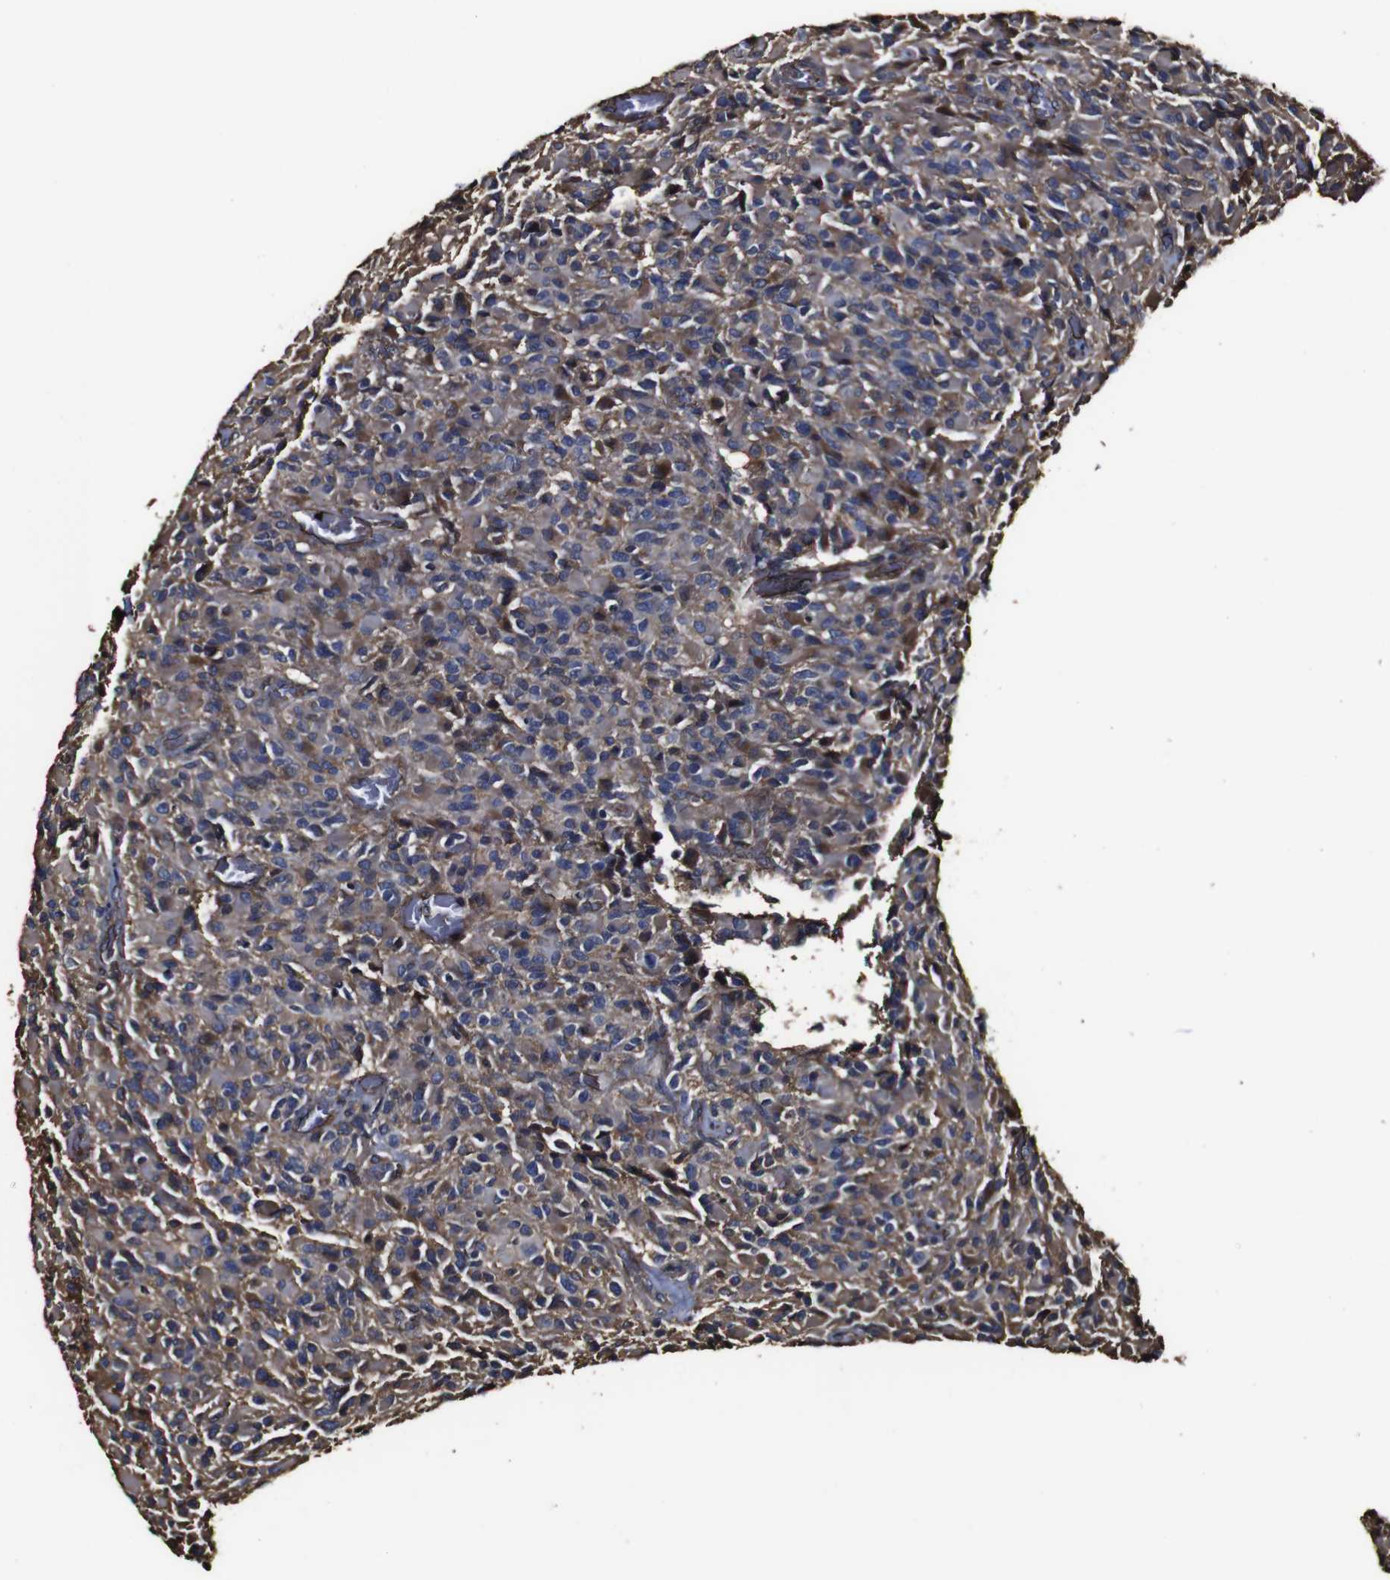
{"staining": {"intensity": "moderate", "quantity": "25%-75%", "location": "cytoplasmic/membranous"}, "tissue": "glioma", "cell_type": "Tumor cells", "image_type": "cancer", "snomed": [{"axis": "morphology", "description": "Glioma, malignant, High grade"}, {"axis": "topography", "description": "Brain"}], "caption": "Brown immunohistochemical staining in glioma reveals moderate cytoplasmic/membranous positivity in about 25%-75% of tumor cells.", "gene": "MSN", "patient": {"sex": "male", "age": 71}}